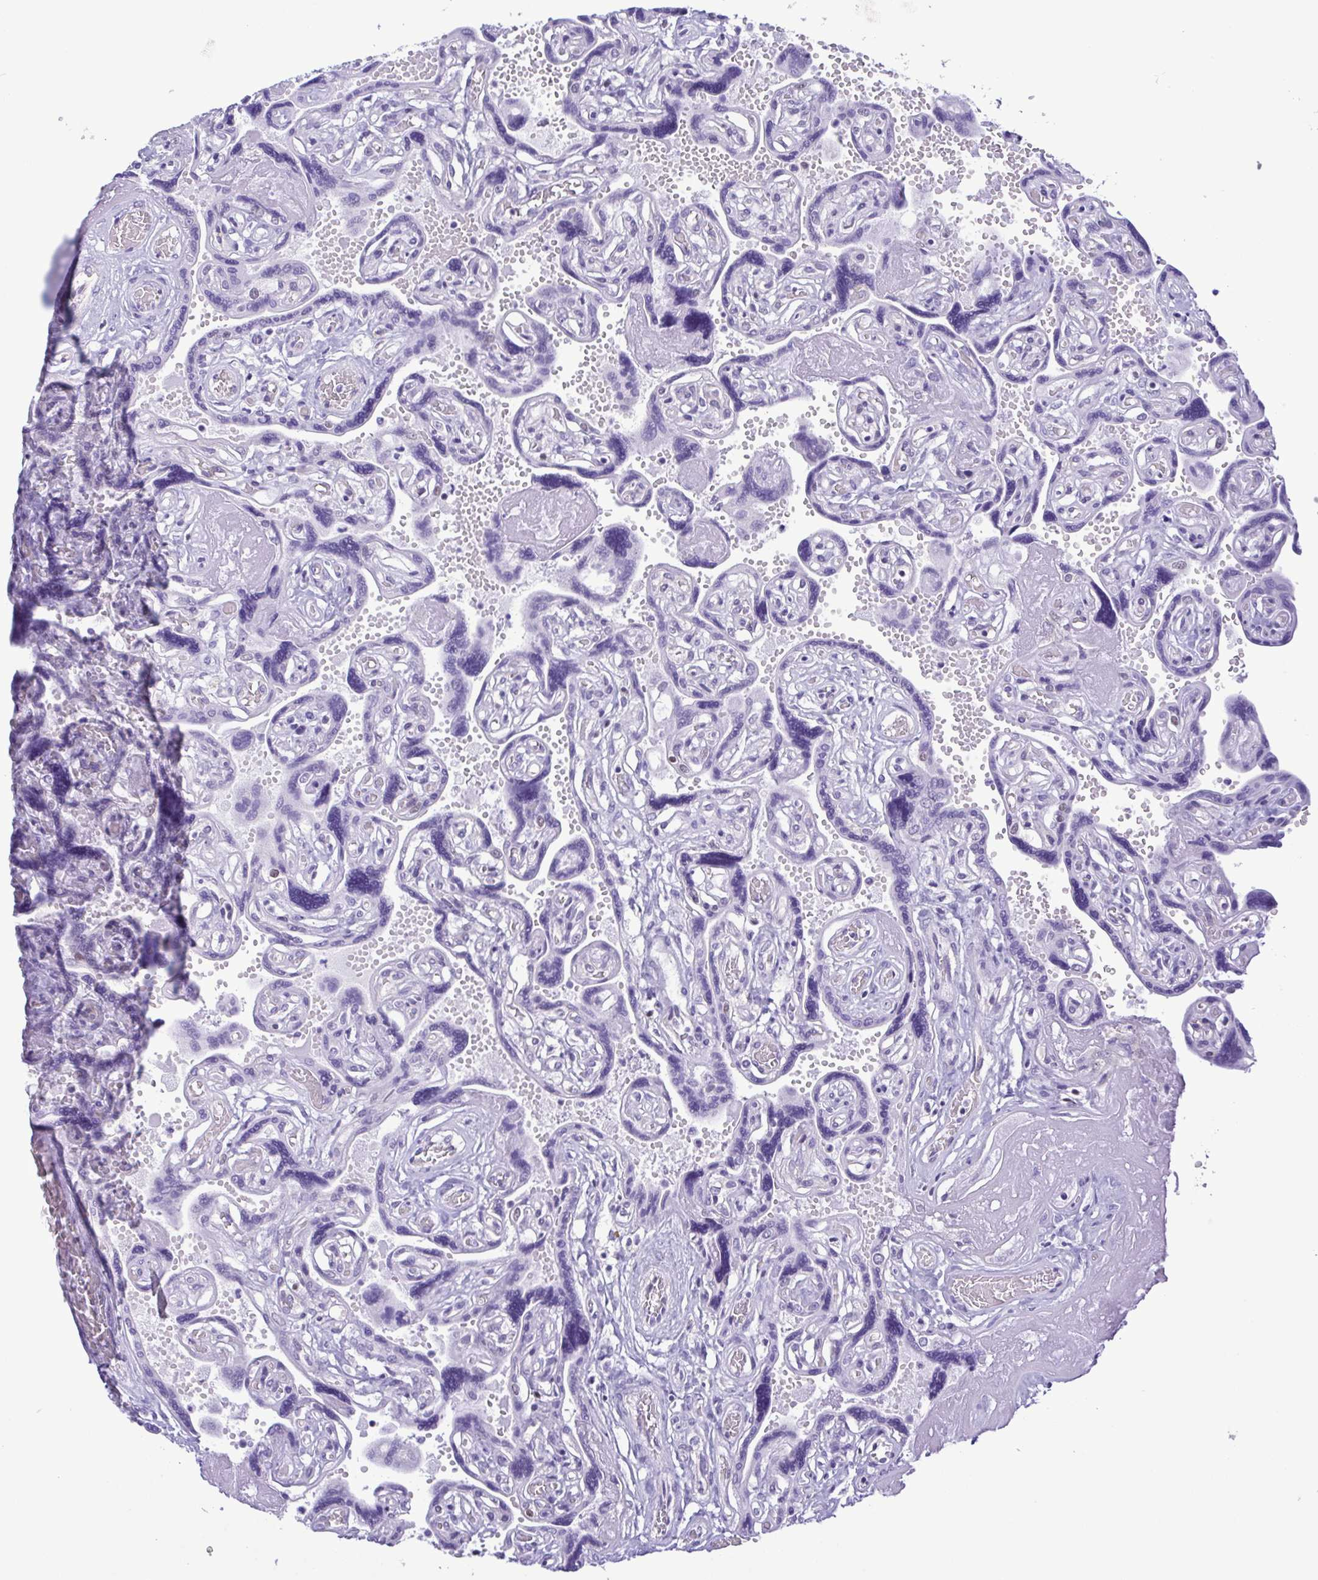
{"staining": {"intensity": "negative", "quantity": "none", "location": "none"}, "tissue": "placenta", "cell_type": "Decidual cells", "image_type": "normal", "snomed": [{"axis": "morphology", "description": "Normal tissue, NOS"}, {"axis": "topography", "description": "Placenta"}], "caption": "Placenta was stained to show a protein in brown. There is no significant positivity in decidual cells. The staining is performed using DAB brown chromogen with nuclei counter-stained in using hematoxylin.", "gene": "TNNI3", "patient": {"sex": "female", "age": 32}}